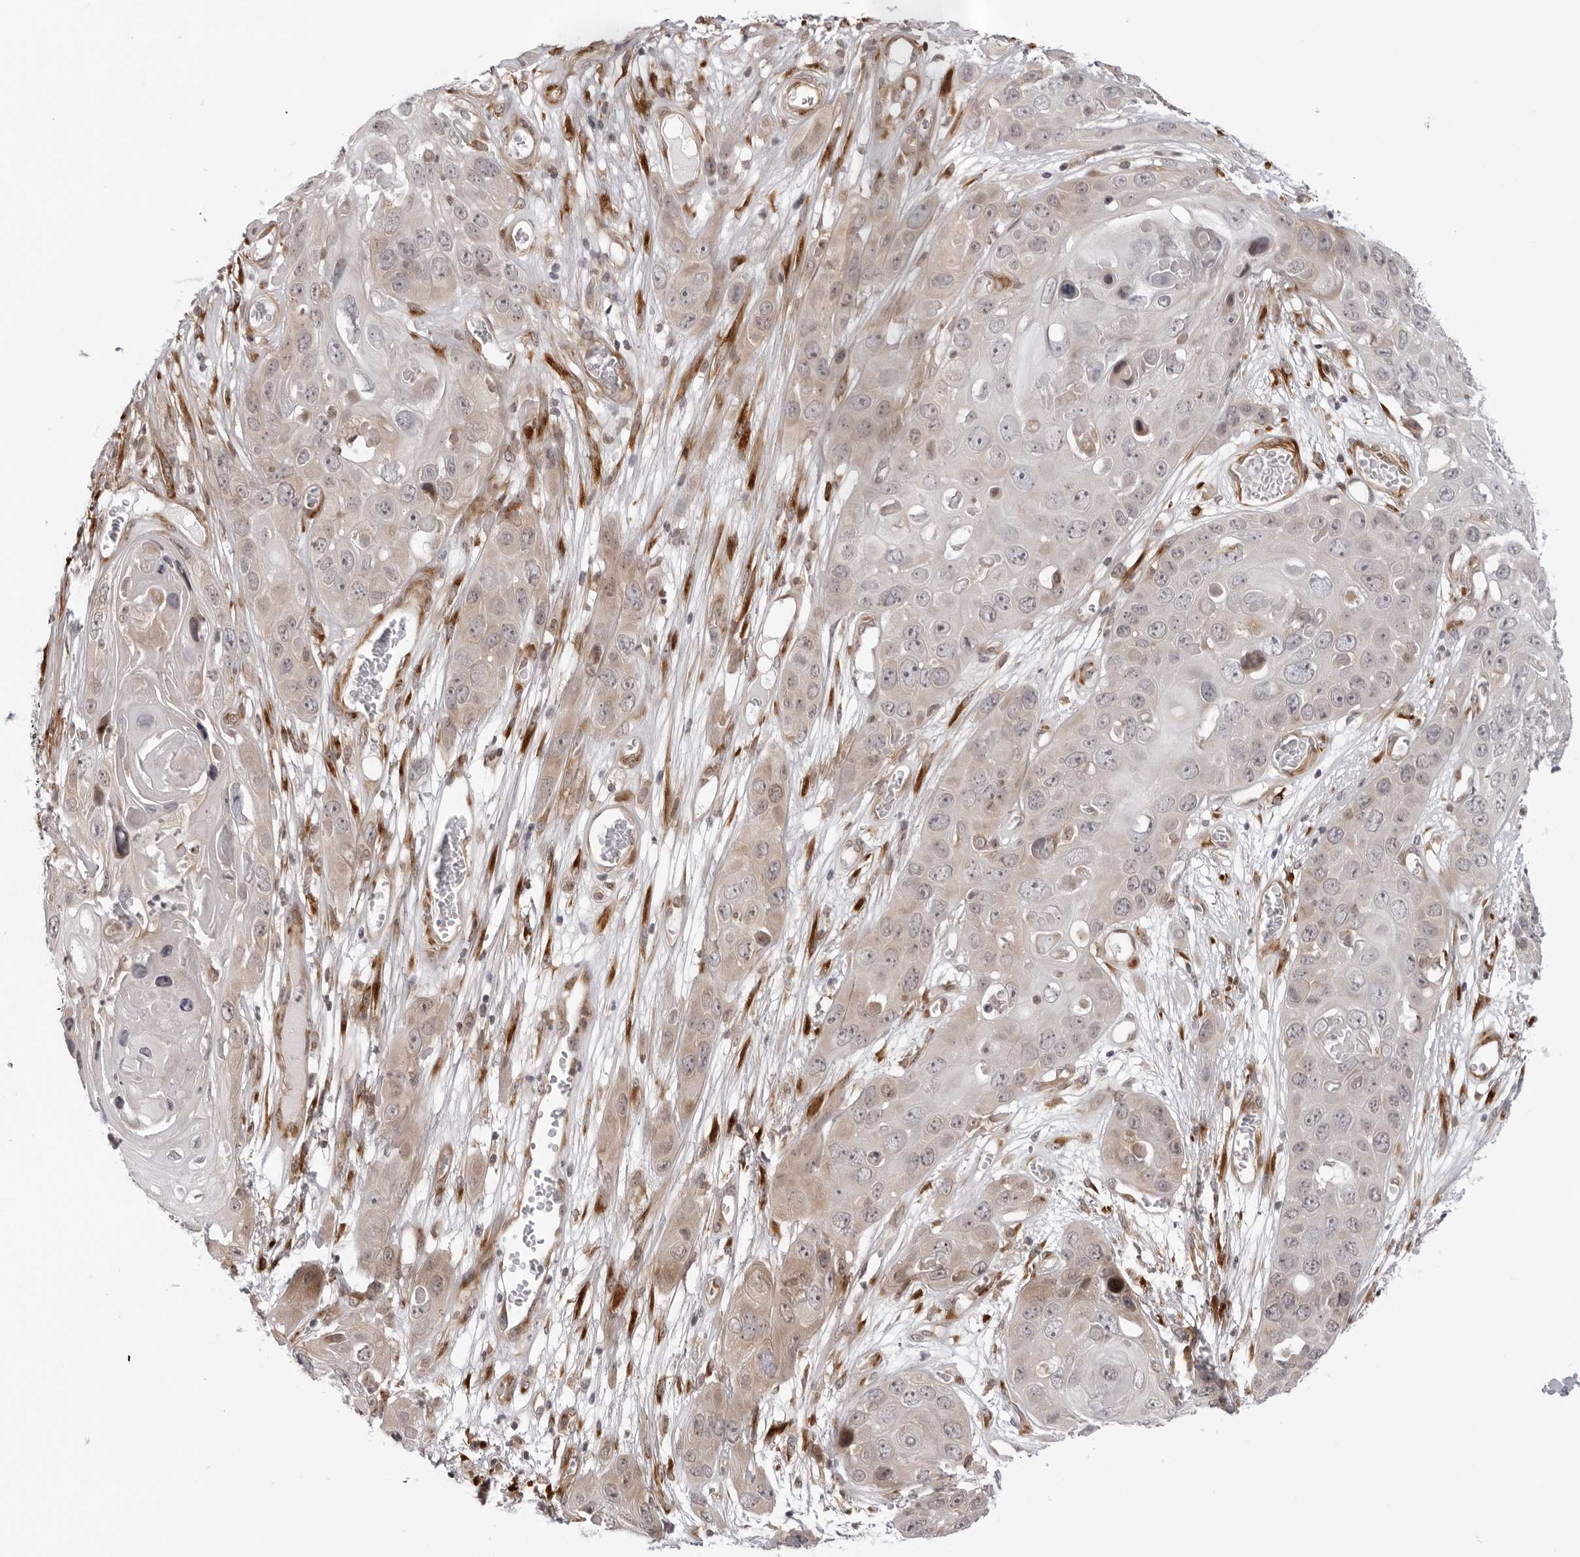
{"staining": {"intensity": "weak", "quantity": ">75%", "location": "cytoplasmic/membranous"}, "tissue": "skin cancer", "cell_type": "Tumor cells", "image_type": "cancer", "snomed": [{"axis": "morphology", "description": "Squamous cell carcinoma, NOS"}, {"axis": "topography", "description": "Skin"}], "caption": "Immunohistochemistry (IHC) of human skin cancer reveals low levels of weak cytoplasmic/membranous positivity in approximately >75% of tumor cells.", "gene": "SRGAP2", "patient": {"sex": "male", "age": 55}}